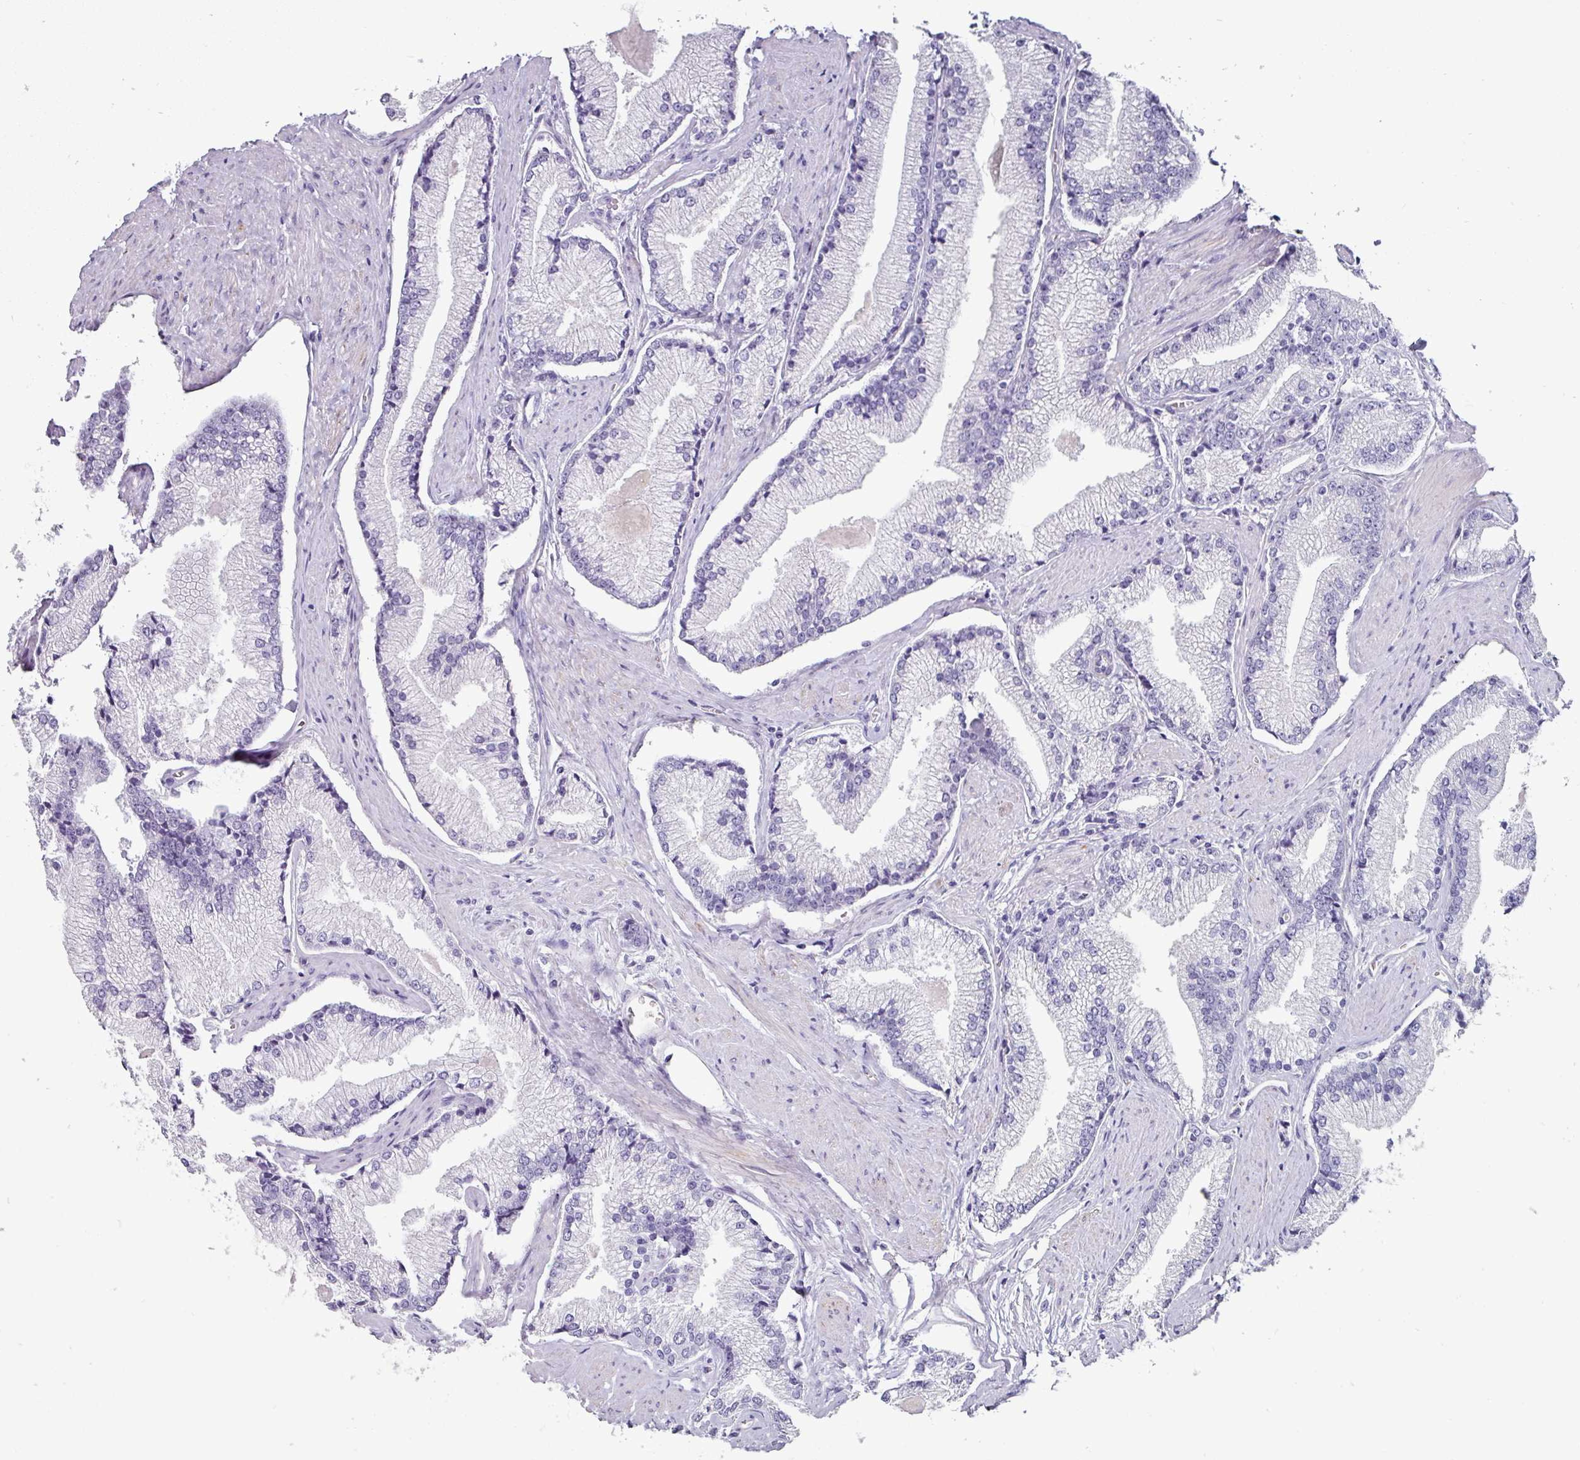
{"staining": {"intensity": "negative", "quantity": "none", "location": "none"}, "tissue": "prostate cancer", "cell_type": "Tumor cells", "image_type": "cancer", "snomed": [{"axis": "morphology", "description": "Adenocarcinoma, High grade"}, {"axis": "topography", "description": "Prostate"}], "caption": "This photomicrograph is of high-grade adenocarcinoma (prostate) stained with immunohistochemistry (IHC) to label a protein in brown with the nuclei are counter-stained blue. There is no positivity in tumor cells.", "gene": "EYA3", "patient": {"sex": "male", "age": 67}}